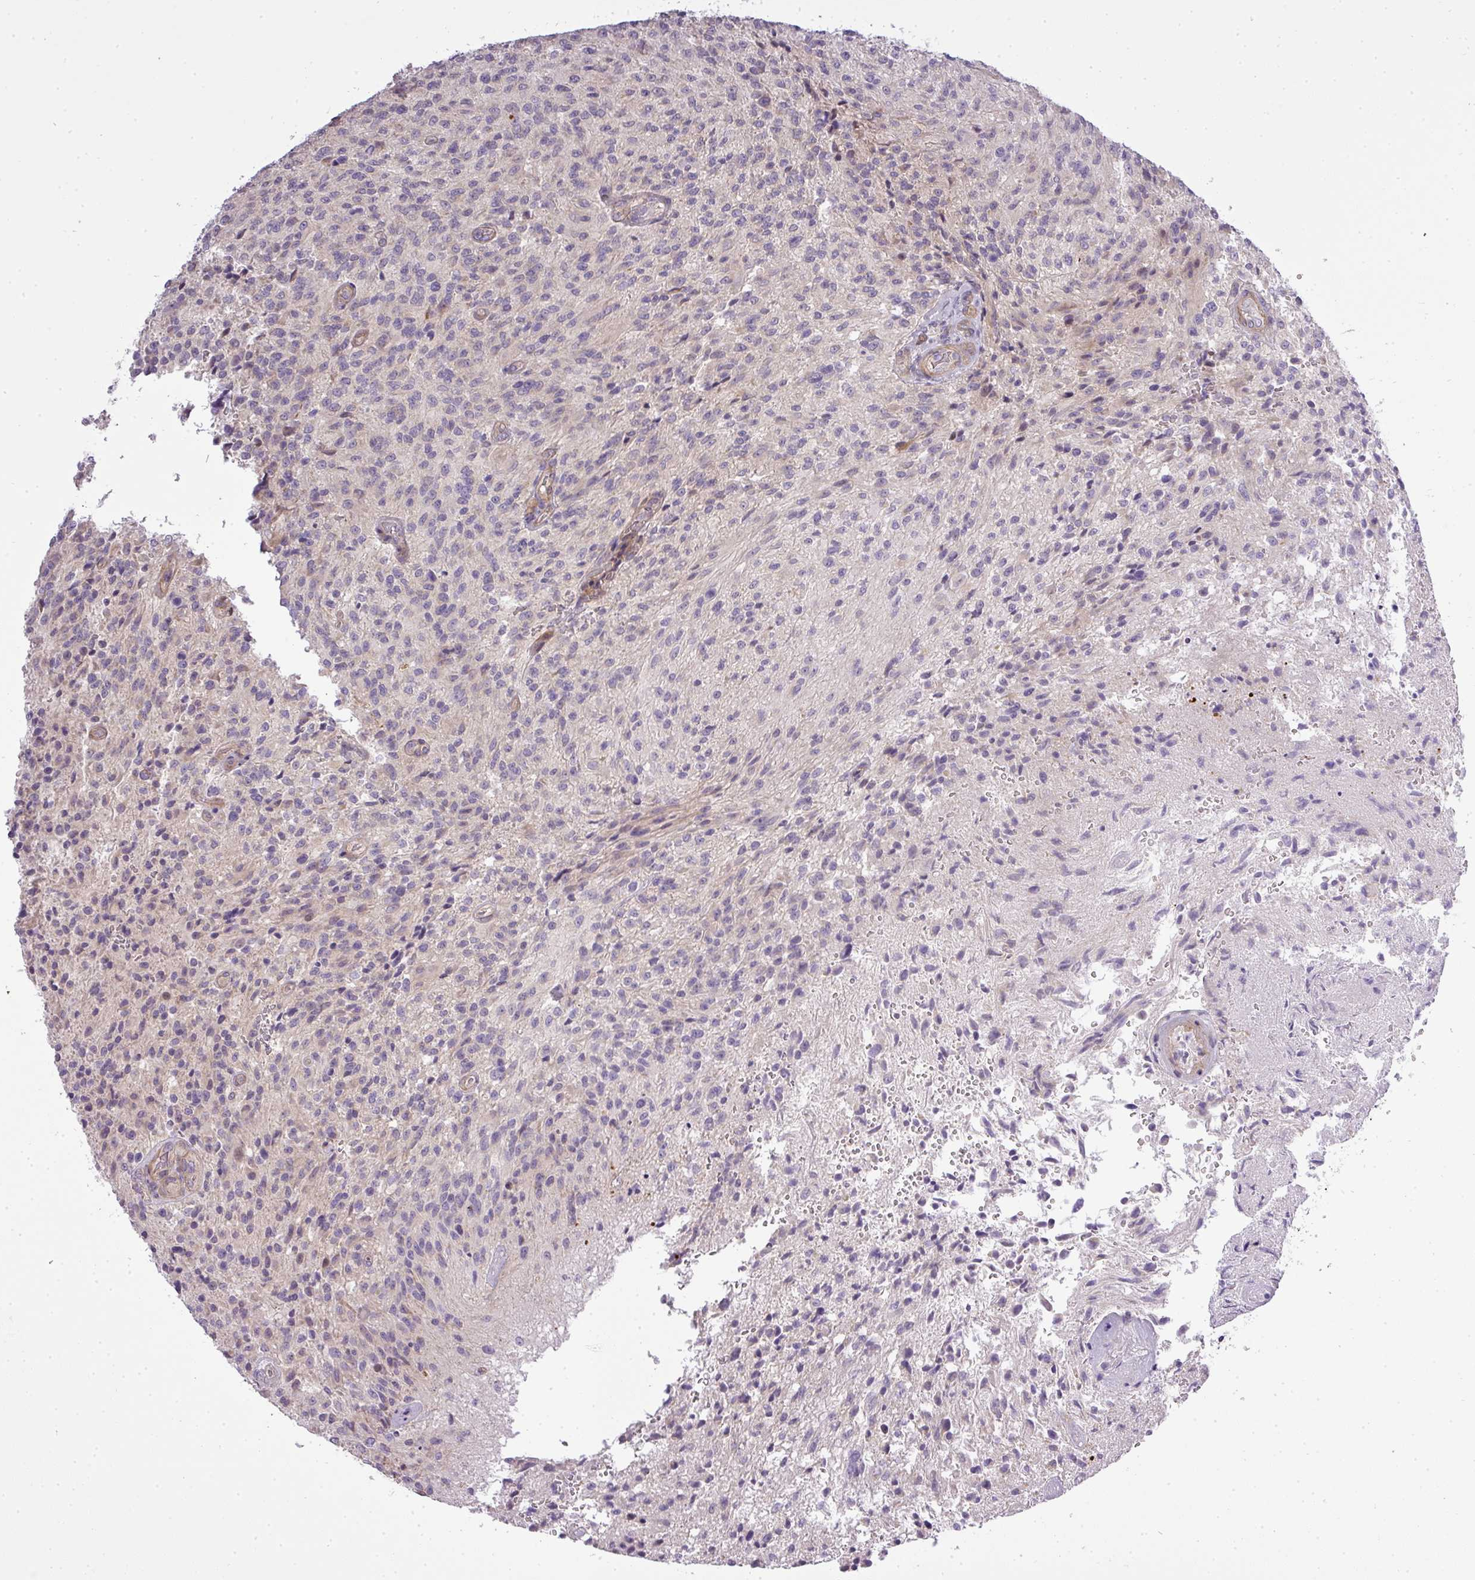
{"staining": {"intensity": "negative", "quantity": "none", "location": "none"}, "tissue": "glioma", "cell_type": "Tumor cells", "image_type": "cancer", "snomed": [{"axis": "morphology", "description": "Normal tissue, NOS"}, {"axis": "morphology", "description": "Glioma, malignant, High grade"}, {"axis": "topography", "description": "Cerebral cortex"}], "caption": "Immunohistochemical staining of glioma shows no significant expression in tumor cells. (DAB (3,3'-diaminobenzidine) immunohistochemistry, high magnification).", "gene": "ZDHHC1", "patient": {"sex": "male", "age": 56}}